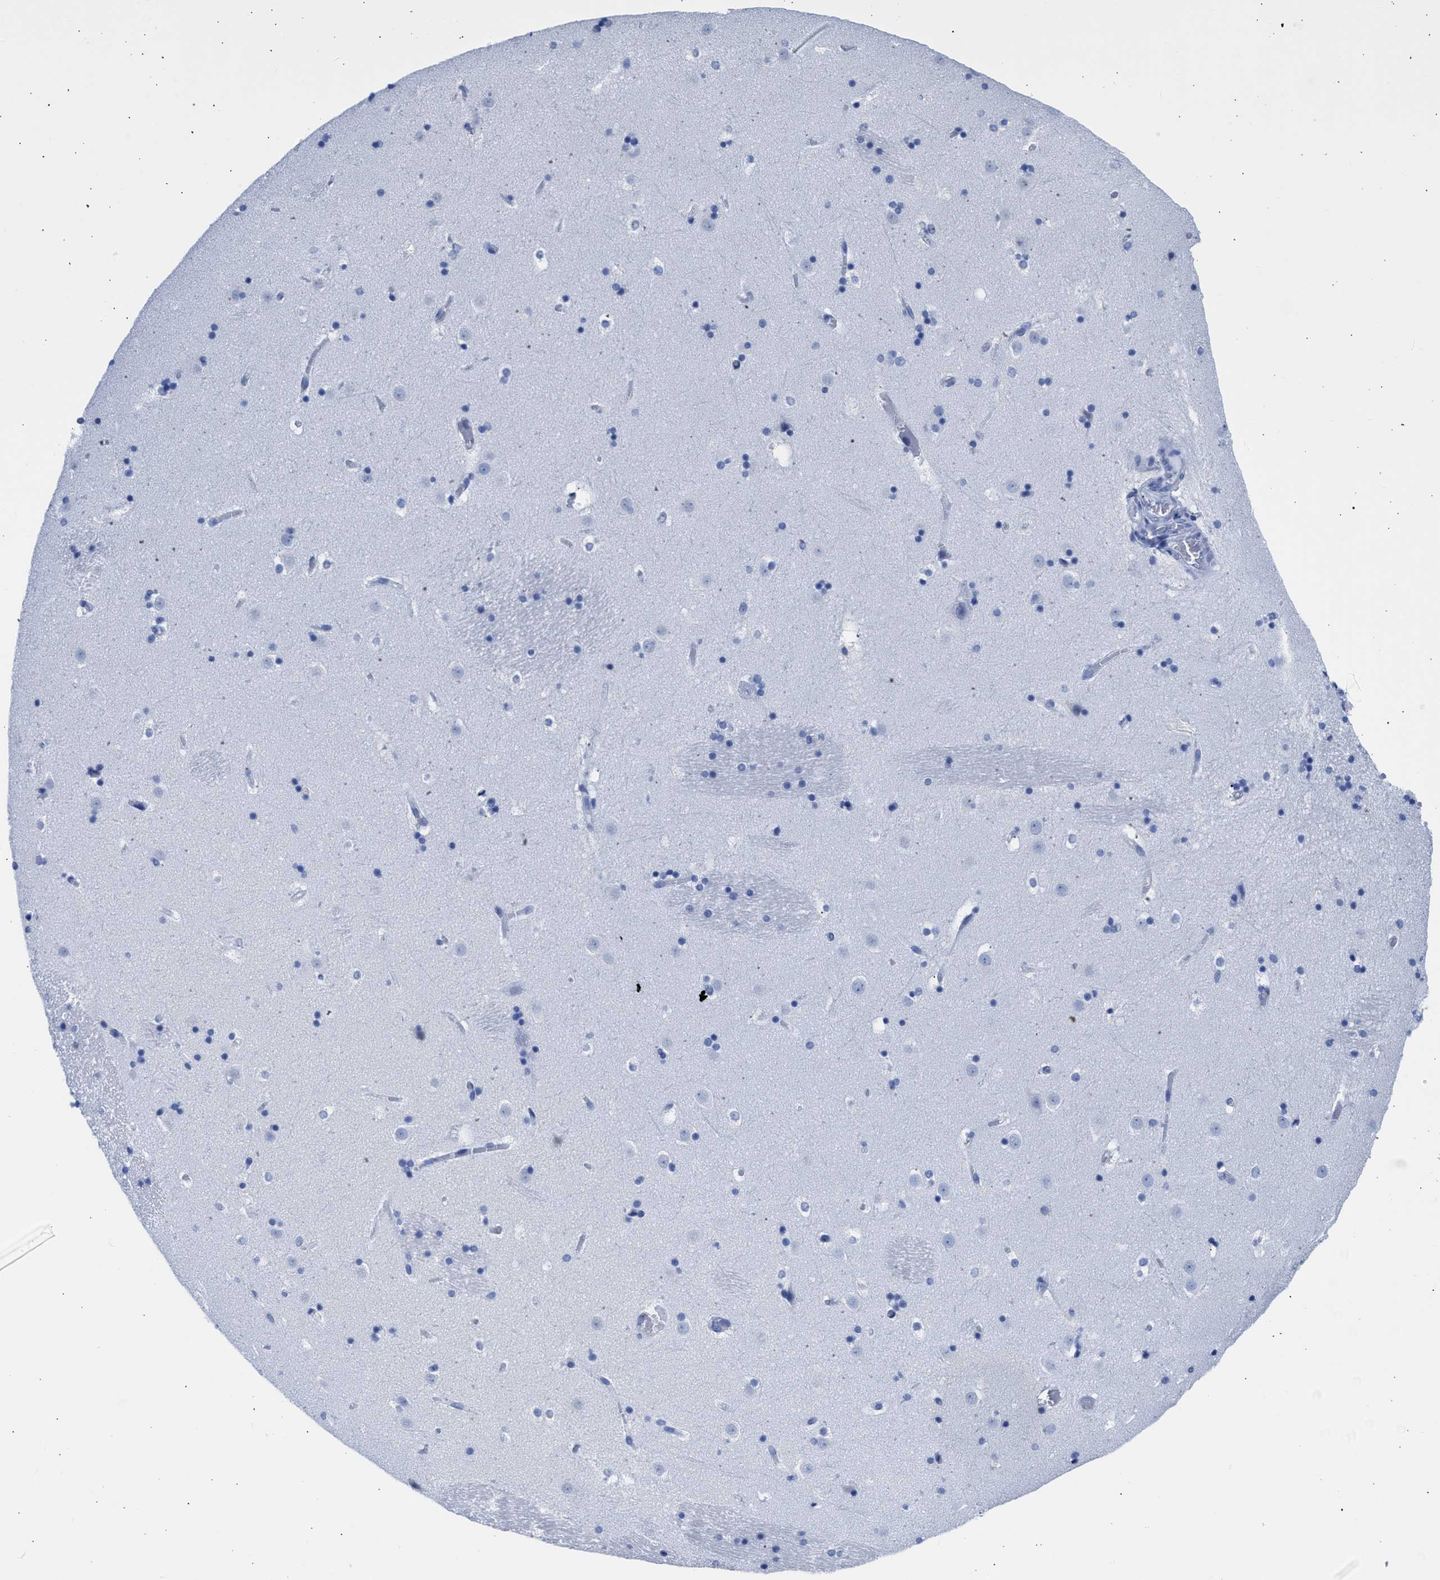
{"staining": {"intensity": "moderate", "quantity": "<25%", "location": "cytoplasmic/membranous"}, "tissue": "caudate", "cell_type": "Glial cells", "image_type": "normal", "snomed": [{"axis": "morphology", "description": "Normal tissue, NOS"}, {"axis": "topography", "description": "Lateral ventricle wall"}], "caption": "Protein expression by immunohistochemistry reveals moderate cytoplasmic/membranous staining in about <25% of glial cells in benign caudate.", "gene": "RSPH1", "patient": {"sex": "male", "age": 45}}